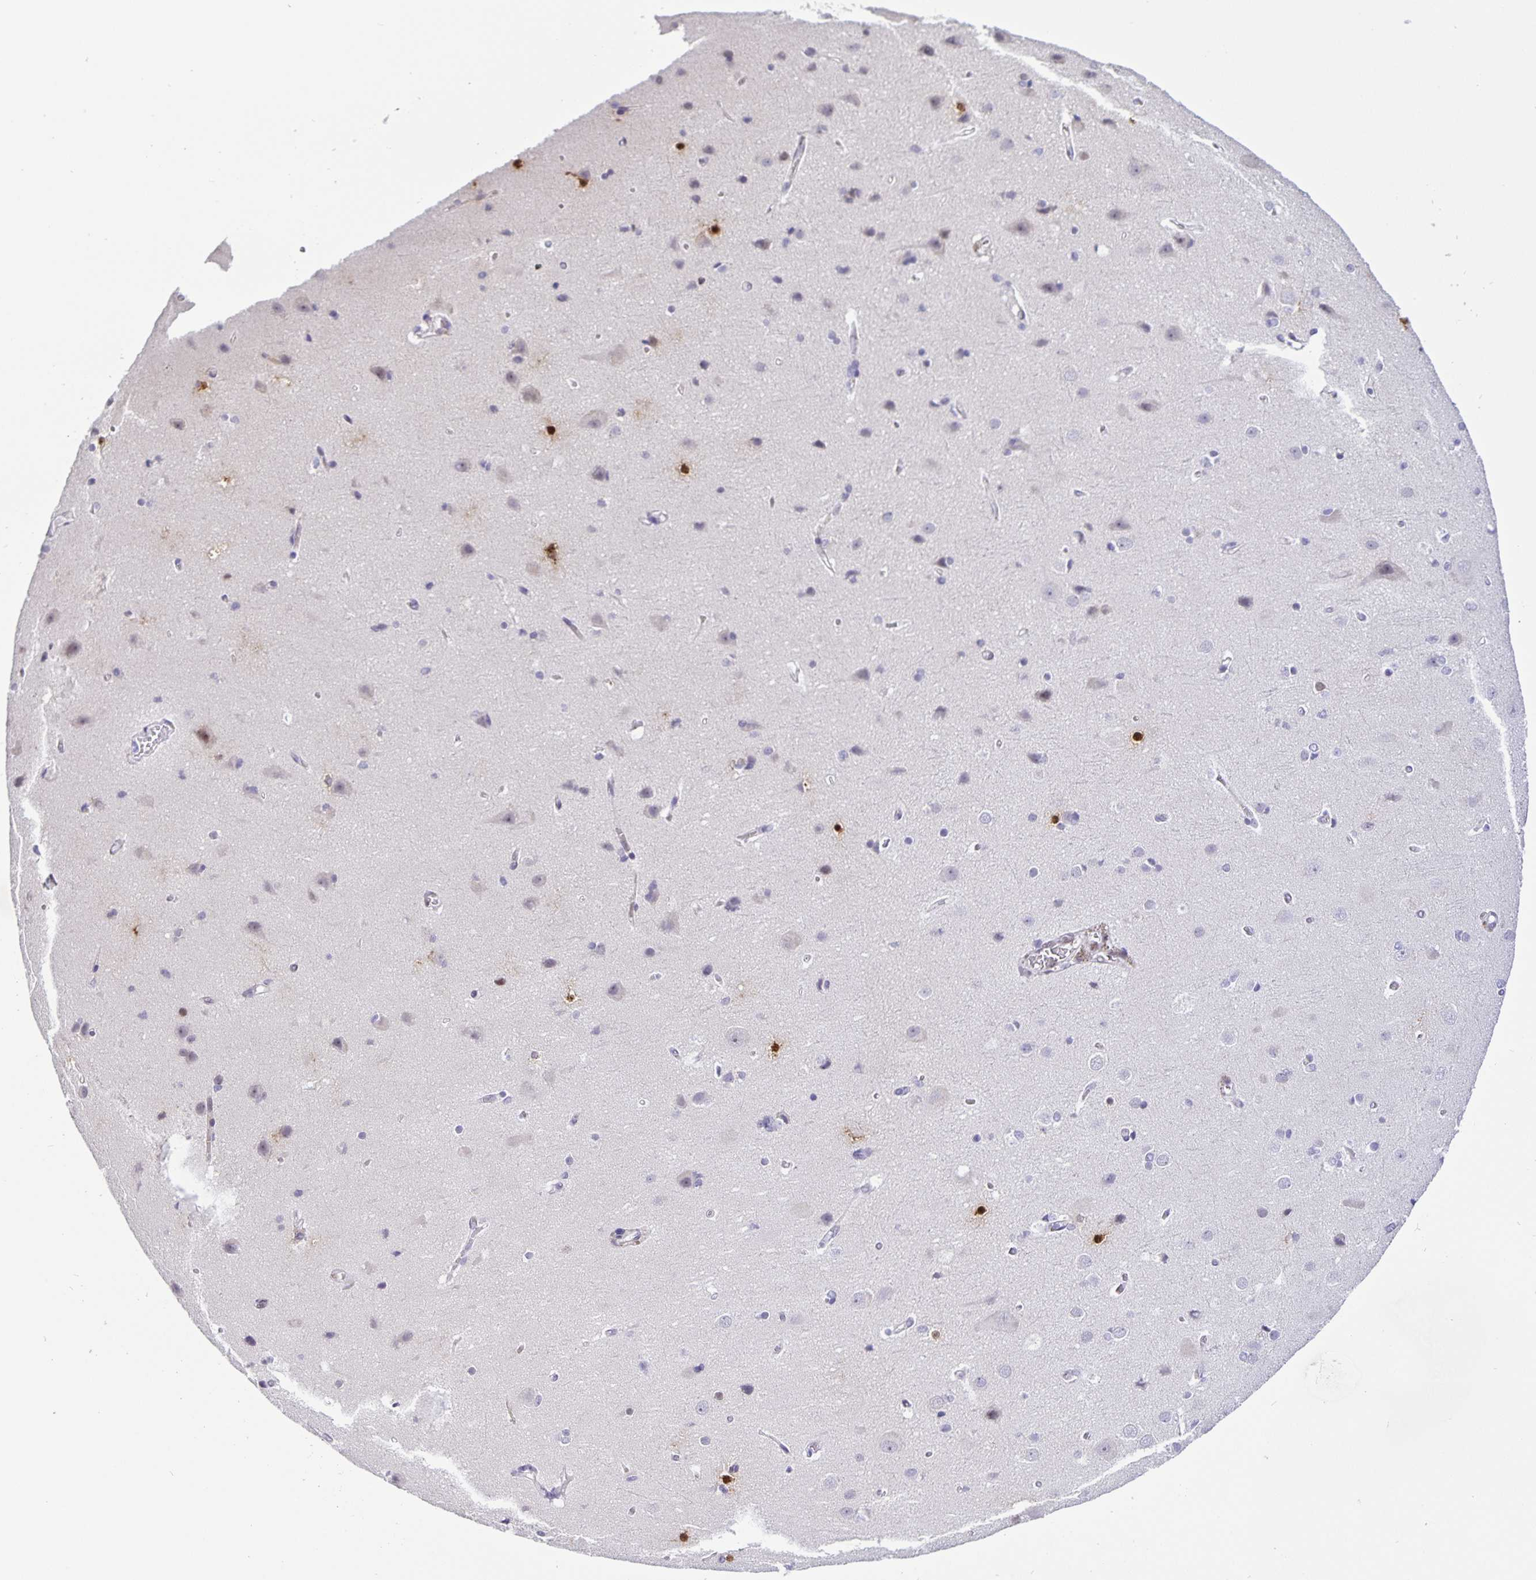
{"staining": {"intensity": "negative", "quantity": "none", "location": "none"}, "tissue": "cerebral cortex", "cell_type": "Endothelial cells", "image_type": "normal", "snomed": [{"axis": "morphology", "description": "Normal tissue, NOS"}, {"axis": "topography", "description": "Cerebral cortex"}], "caption": "This is an IHC image of normal human cerebral cortex. There is no expression in endothelial cells.", "gene": "FOSL2", "patient": {"sex": "male", "age": 37}}